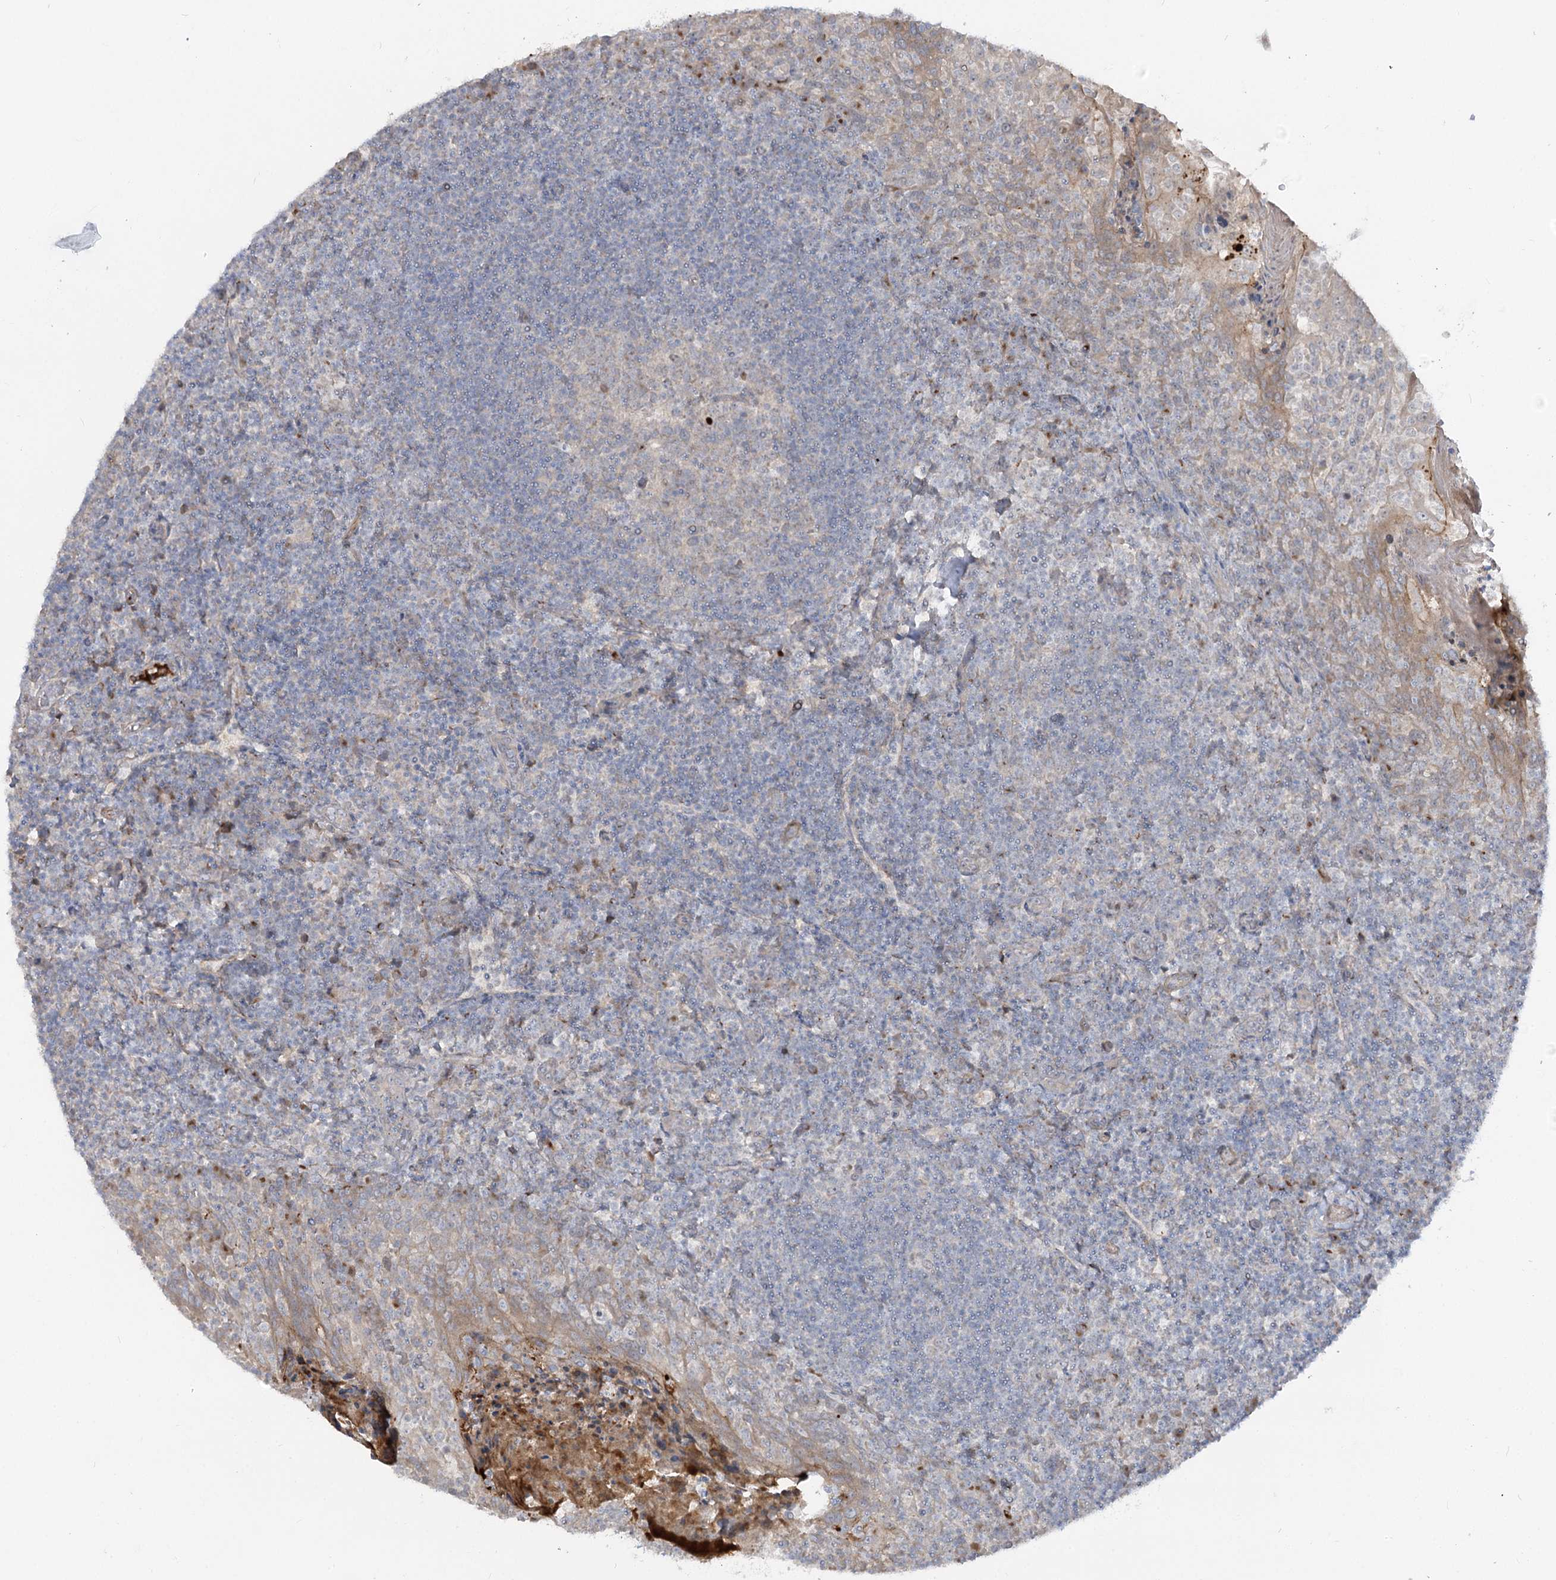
{"staining": {"intensity": "moderate", "quantity": "25%-75%", "location": "cytoplasmic/membranous"}, "tissue": "tonsil", "cell_type": "Germinal center cells", "image_type": "normal", "snomed": [{"axis": "morphology", "description": "Normal tissue, NOS"}, {"axis": "topography", "description": "Tonsil"}], "caption": "Tonsil stained for a protein (brown) exhibits moderate cytoplasmic/membranous positive expression in approximately 25%-75% of germinal center cells.", "gene": "FGF19", "patient": {"sex": "female", "age": 10}}